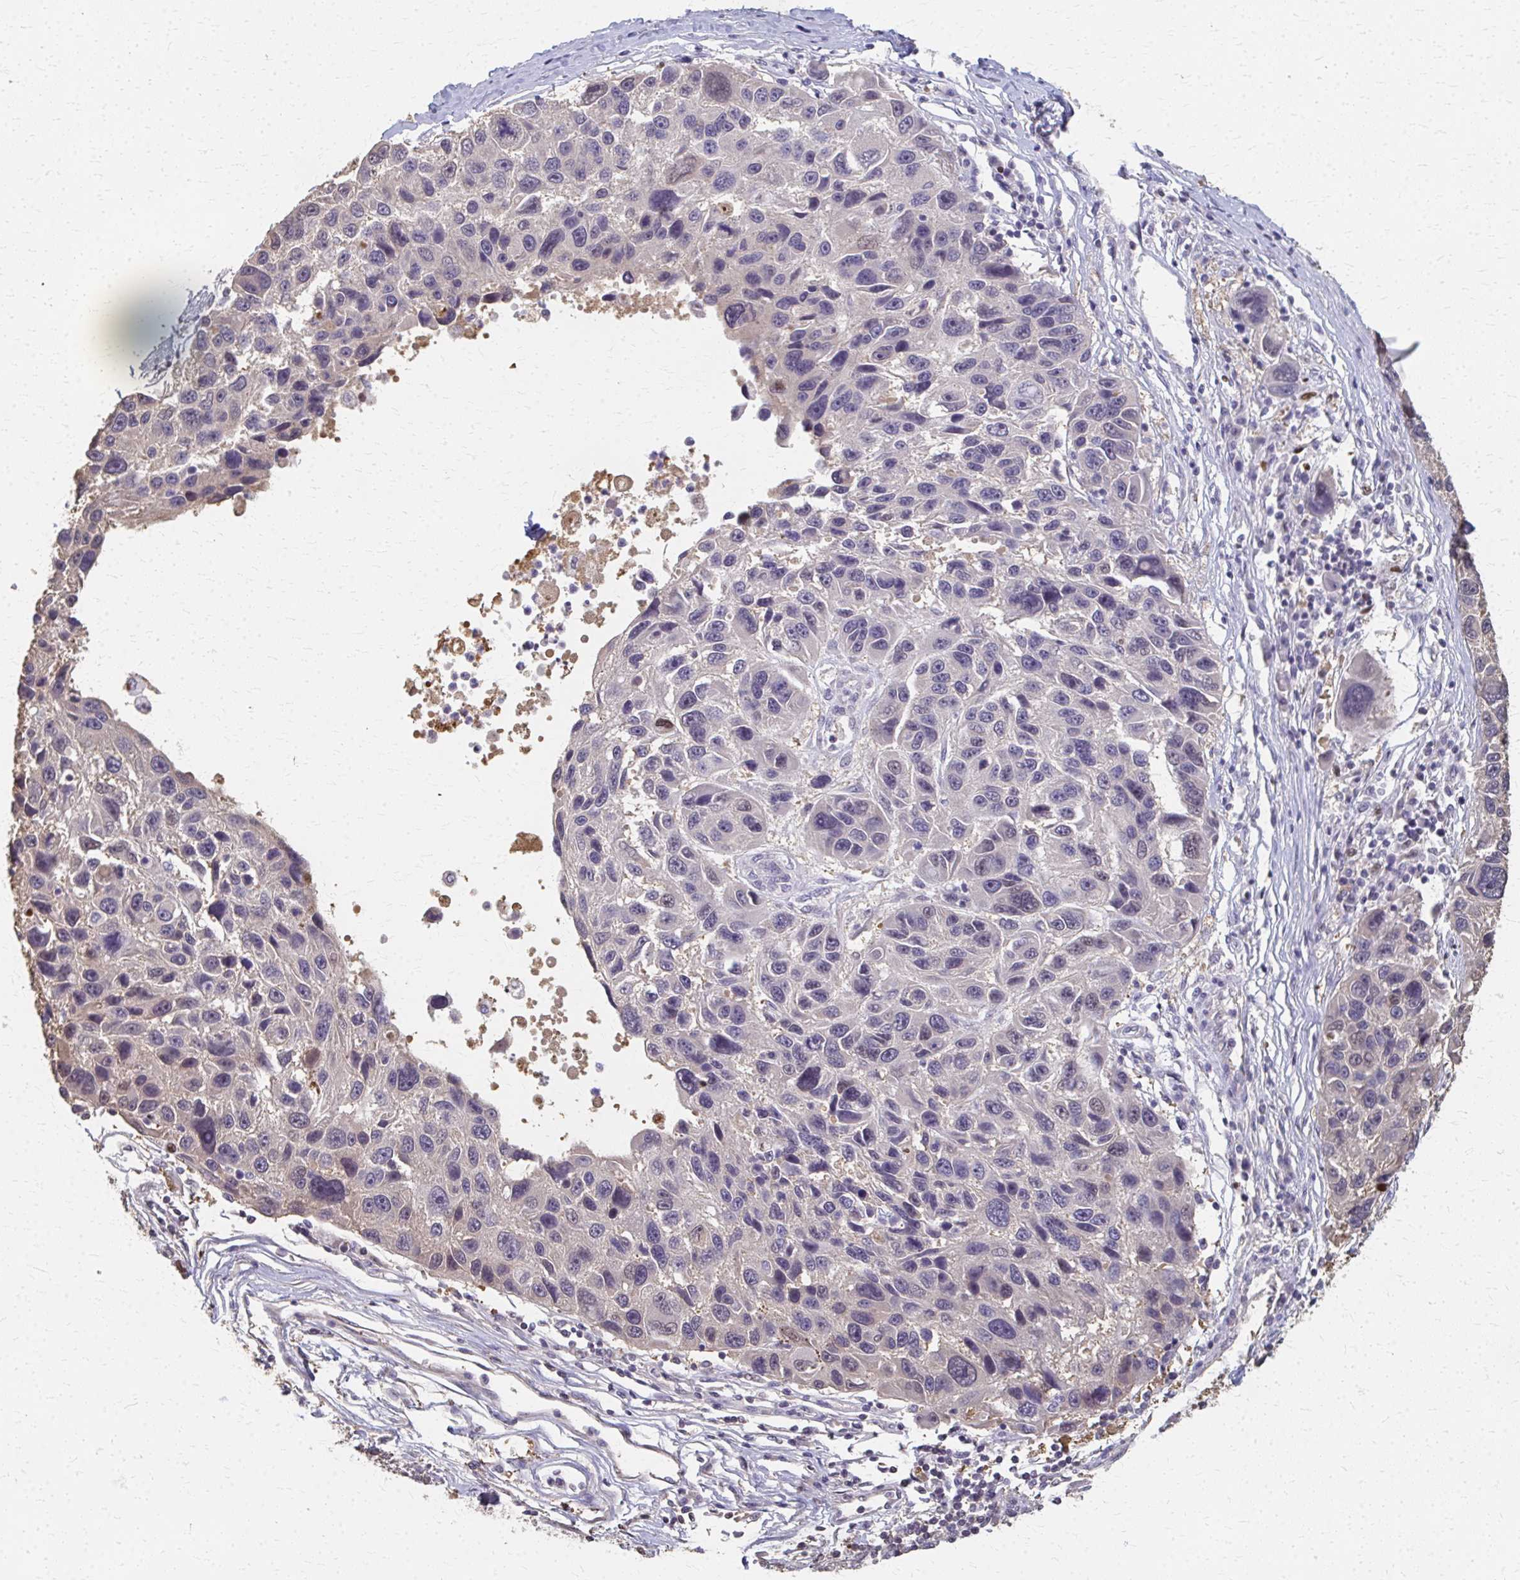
{"staining": {"intensity": "negative", "quantity": "none", "location": "none"}, "tissue": "melanoma", "cell_type": "Tumor cells", "image_type": "cancer", "snomed": [{"axis": "morphology", "description": "Malignant melanoma, NOS"}, {"axis": "topography", "description": "Skin"}], "caption": "IHC histopathology image of human melanoma stained for a protein (brown), which shows no positivity in tumor cells.", "gene": "RABGAP1L", "patient": {"sex": "male", "age": 53}}